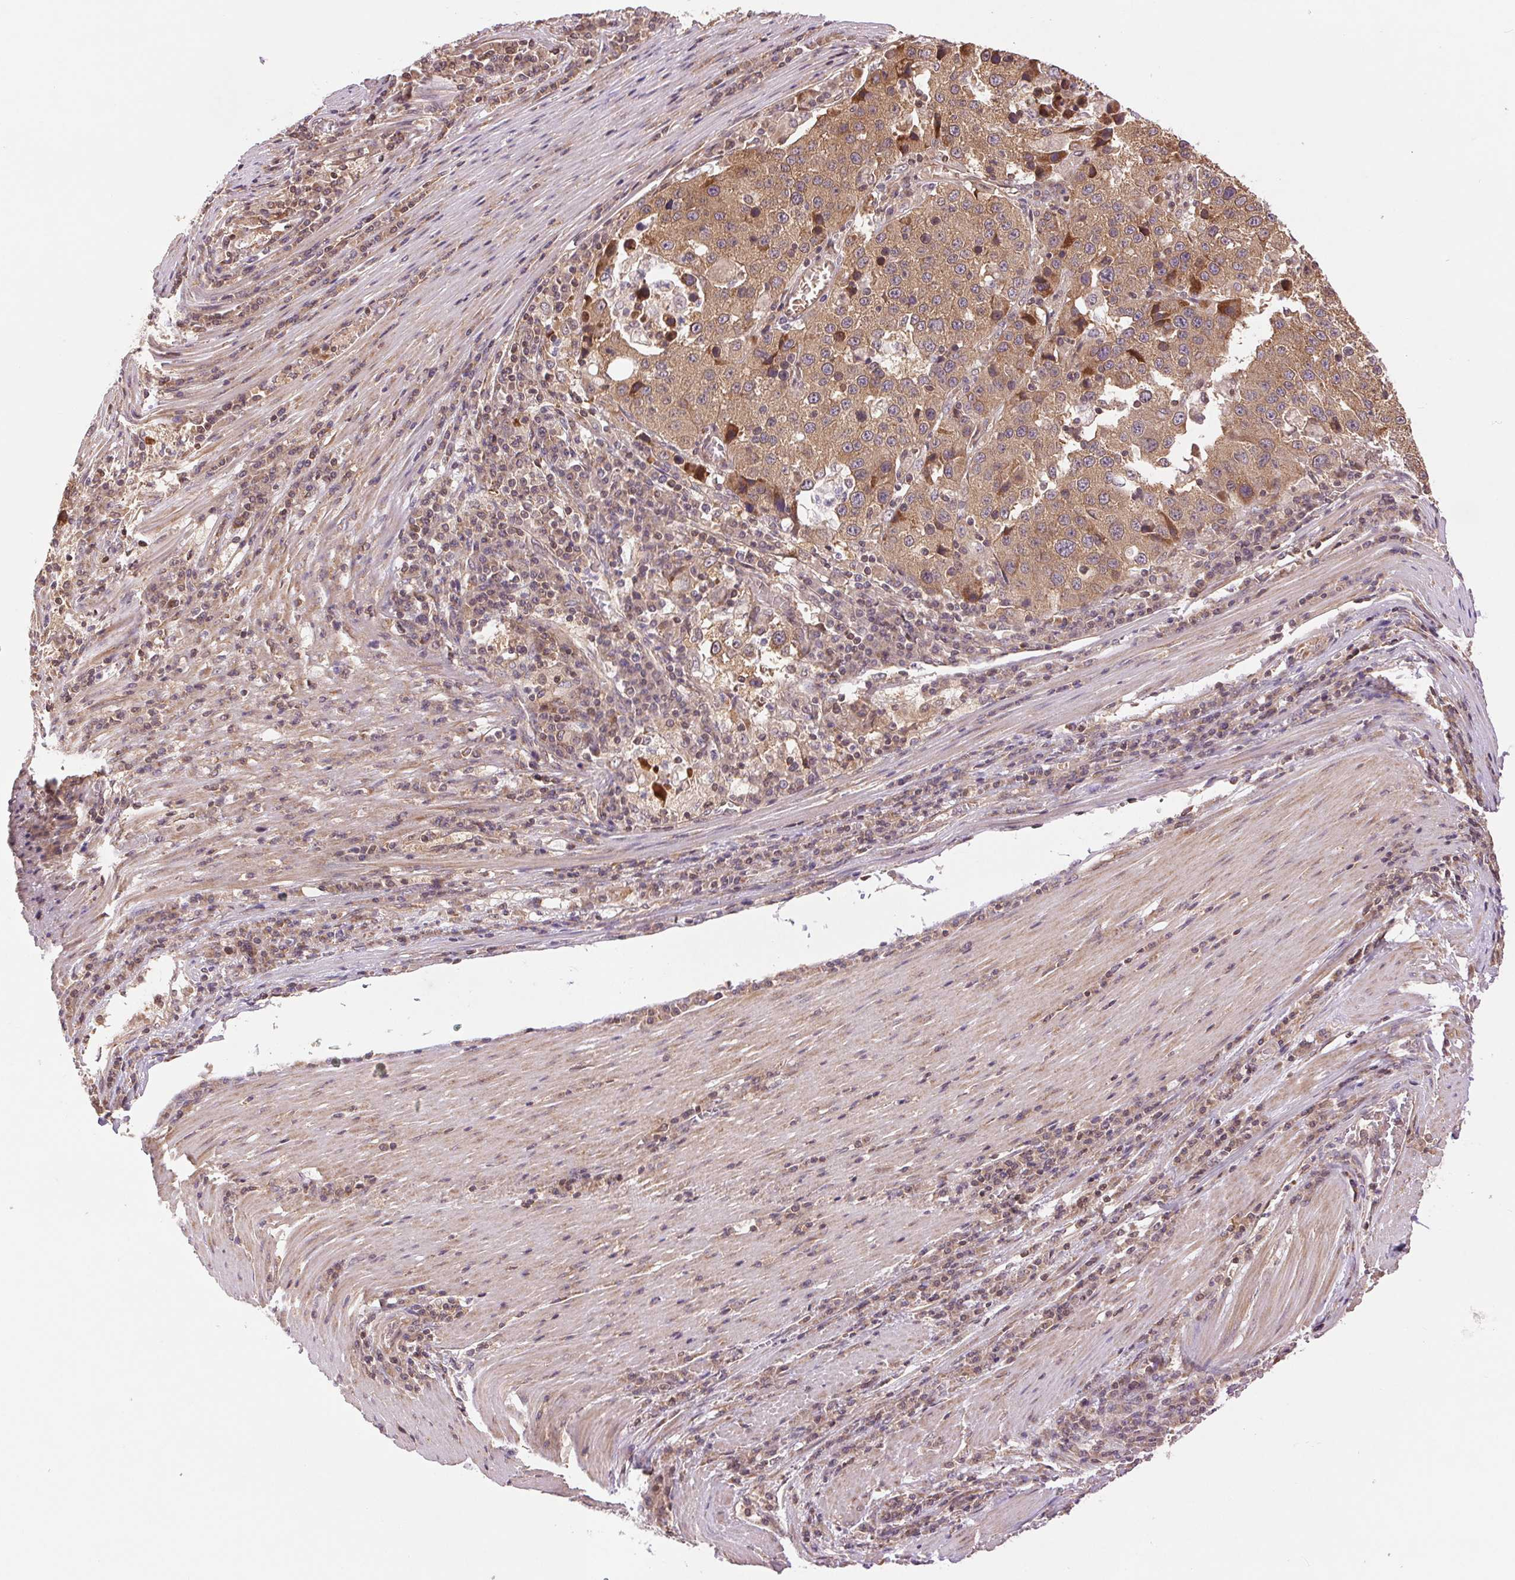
{"staining": {"intensity": "moderate", "quantity": ">75%", "location": "cytoplasmic/membranous"}, "tissue": "stomach cancer", "cell_type": "Tumor cells", "image_type": "cancer", "snomed": [{"axis": "morphology", "description": "Adenocarcinoma, NOS"}, {"axis": "topography", "description": "Stomach"}], "caption": "Moderate cytoplasmic/membranous positivity for a protein is seen in approximately >75% of tumor cells of adenocarcinoma (stomach) using immunohistochemistry.", "gene": "BTF3L4", "patient": {"sex": "male", "age": 71}}